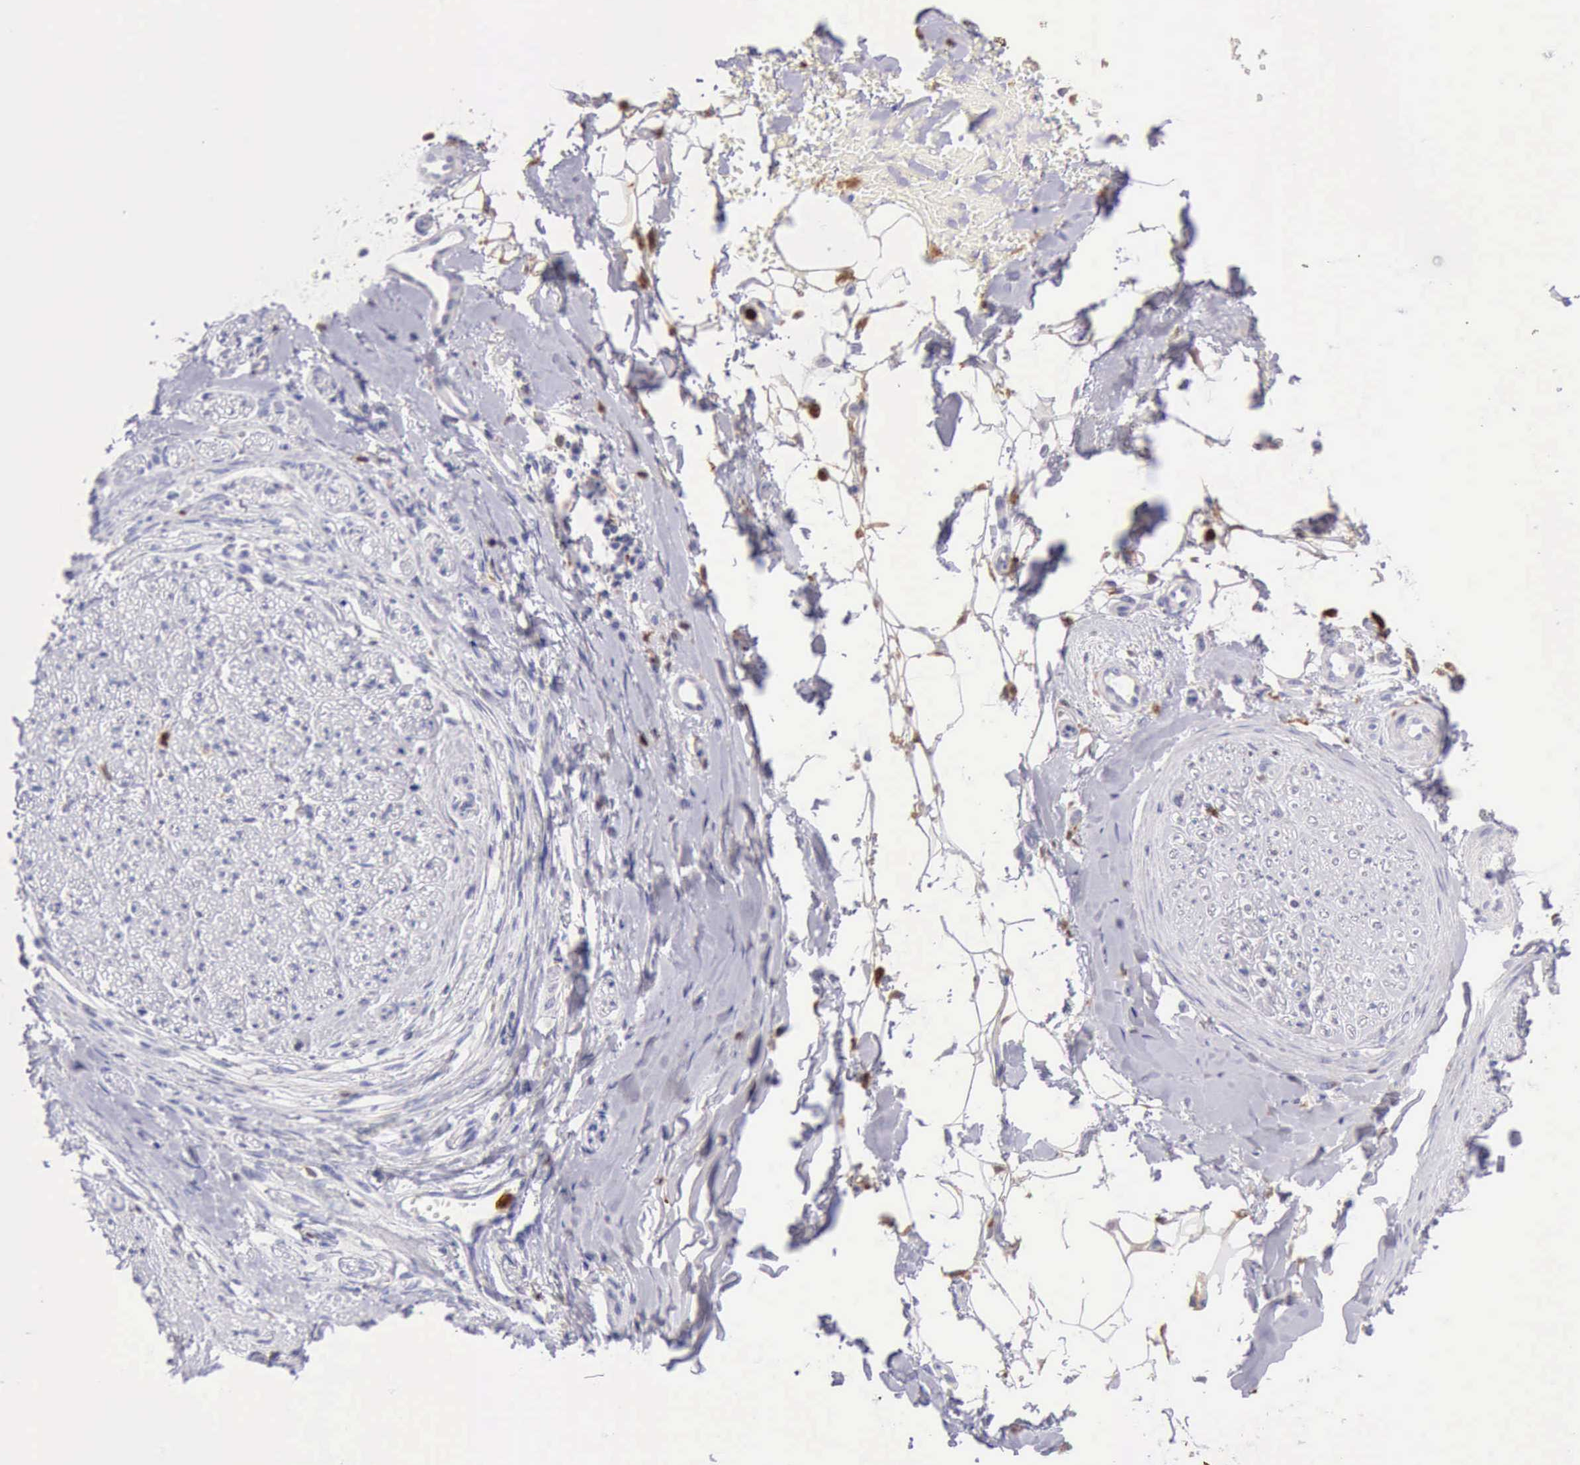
{"staining": {"intensity": "negative", "quantity": "none", "location": "none"}, "tissue": "adipose tissue", "cell_type": "Adipocytes", "image_type": "normal", "snomed": [{"axis": "morphology", "description": "Normal tissue, NOS"}, {"axis": "morphology", "description": "Squamous cell carcinoma, NOS"}, {"axis": "topography", "description": "Skin"}, {"axis": "topography", "description": "Peripheral nerve tissue"}], "caption": "This is a histopathology image of immunohistochemistry (IHC) staining of unremarkable adipose tissue, which shows no staining in adipocytes.", "gene": "CSTA", "patient": {"sex": "male", "age": 83}}